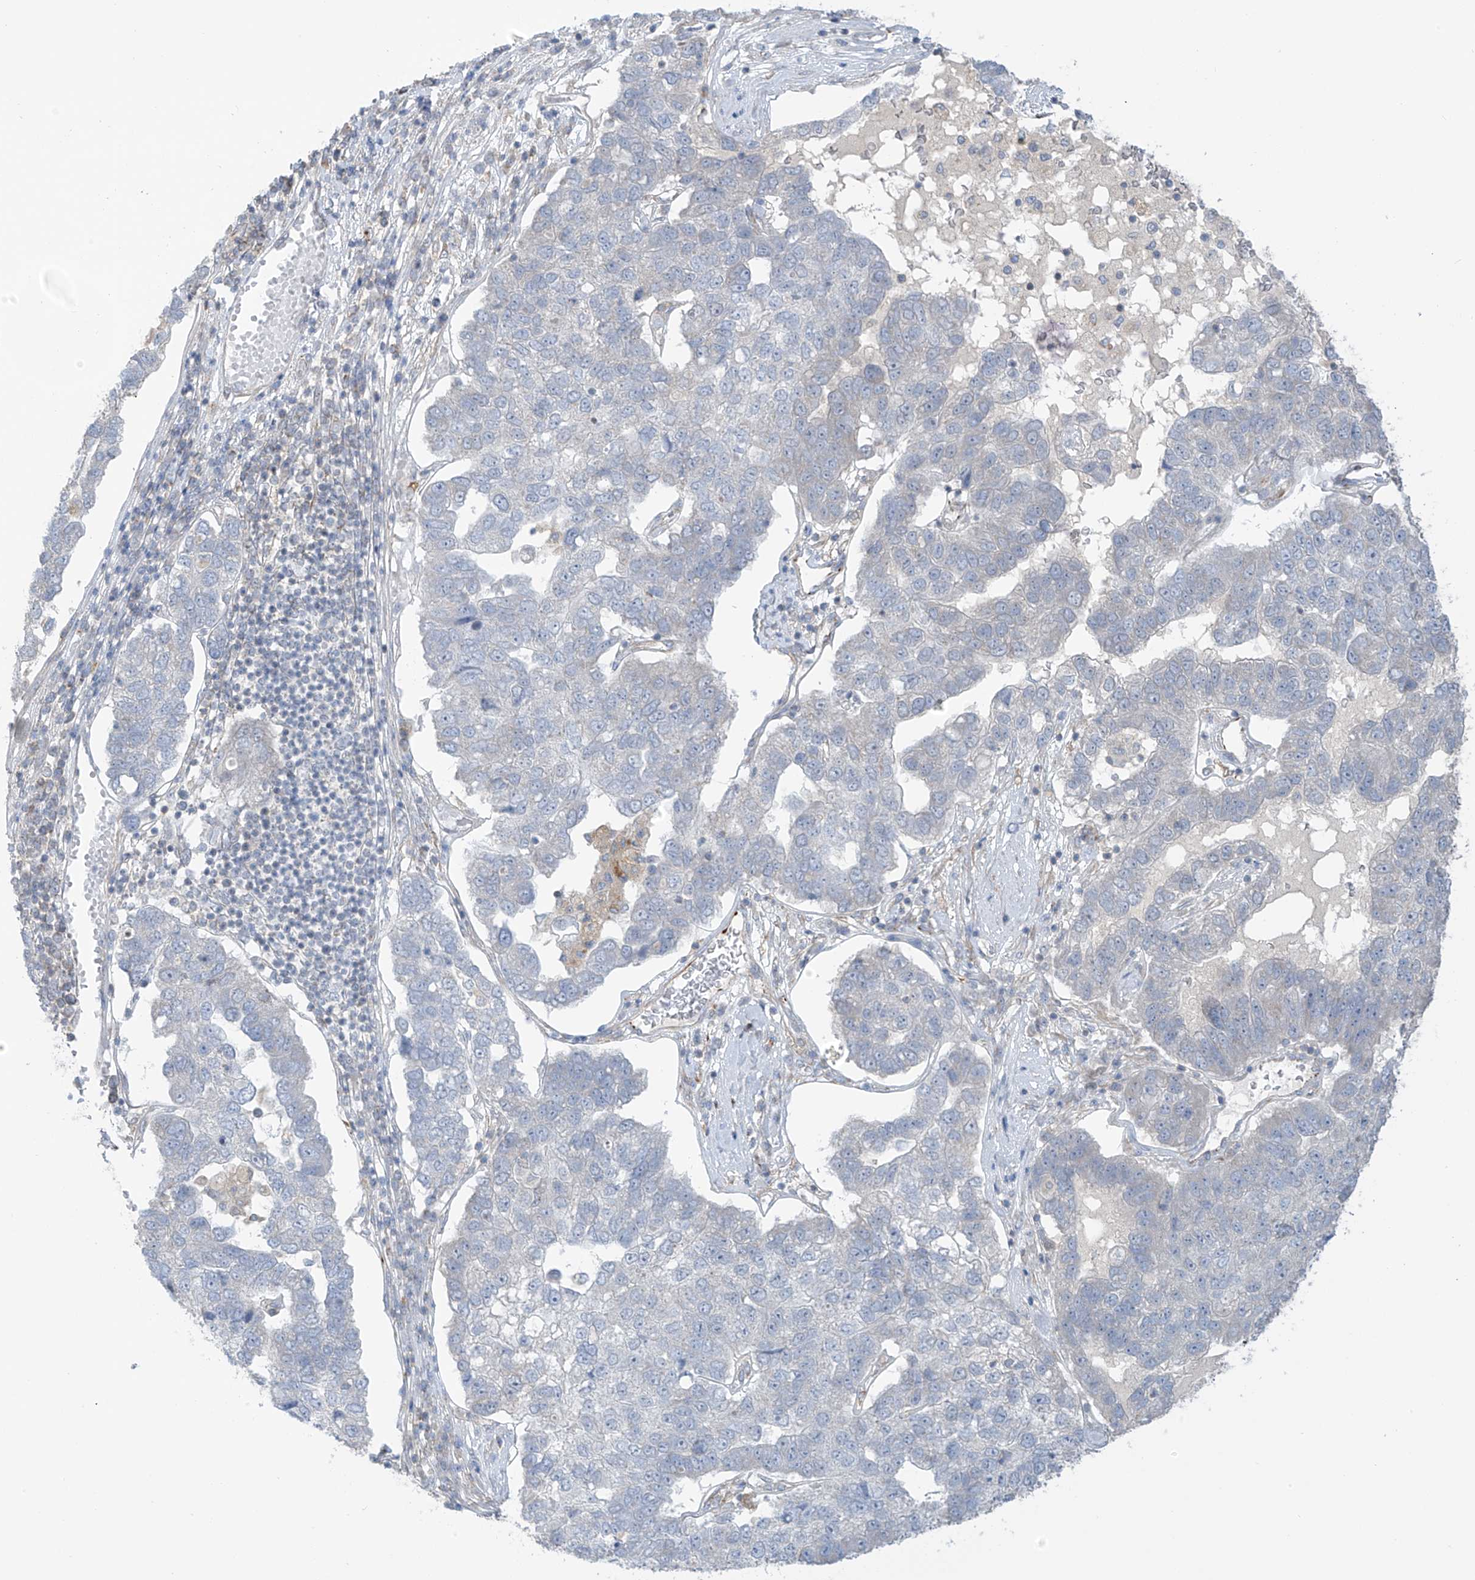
{"staining": {"intensity": "negative", "quantity": "none", "location": "none"}, "tissue": "pancreatic cancer", "cell_type": "Tumor cells", "image_type": "cancer", "snomed": [{"axis": "morphology", "description": "Adenocarcinoma, NOS"}, {"axis": "topography", "description": "Pancreas"}], "caption": "Human adenocarcinoma (pancreatic) stained for a protein using immunohistochemistry reveals no staining in tumor cells.", "gene": "HS6ST2", "patient": {"sex": "female", "age": 61}}